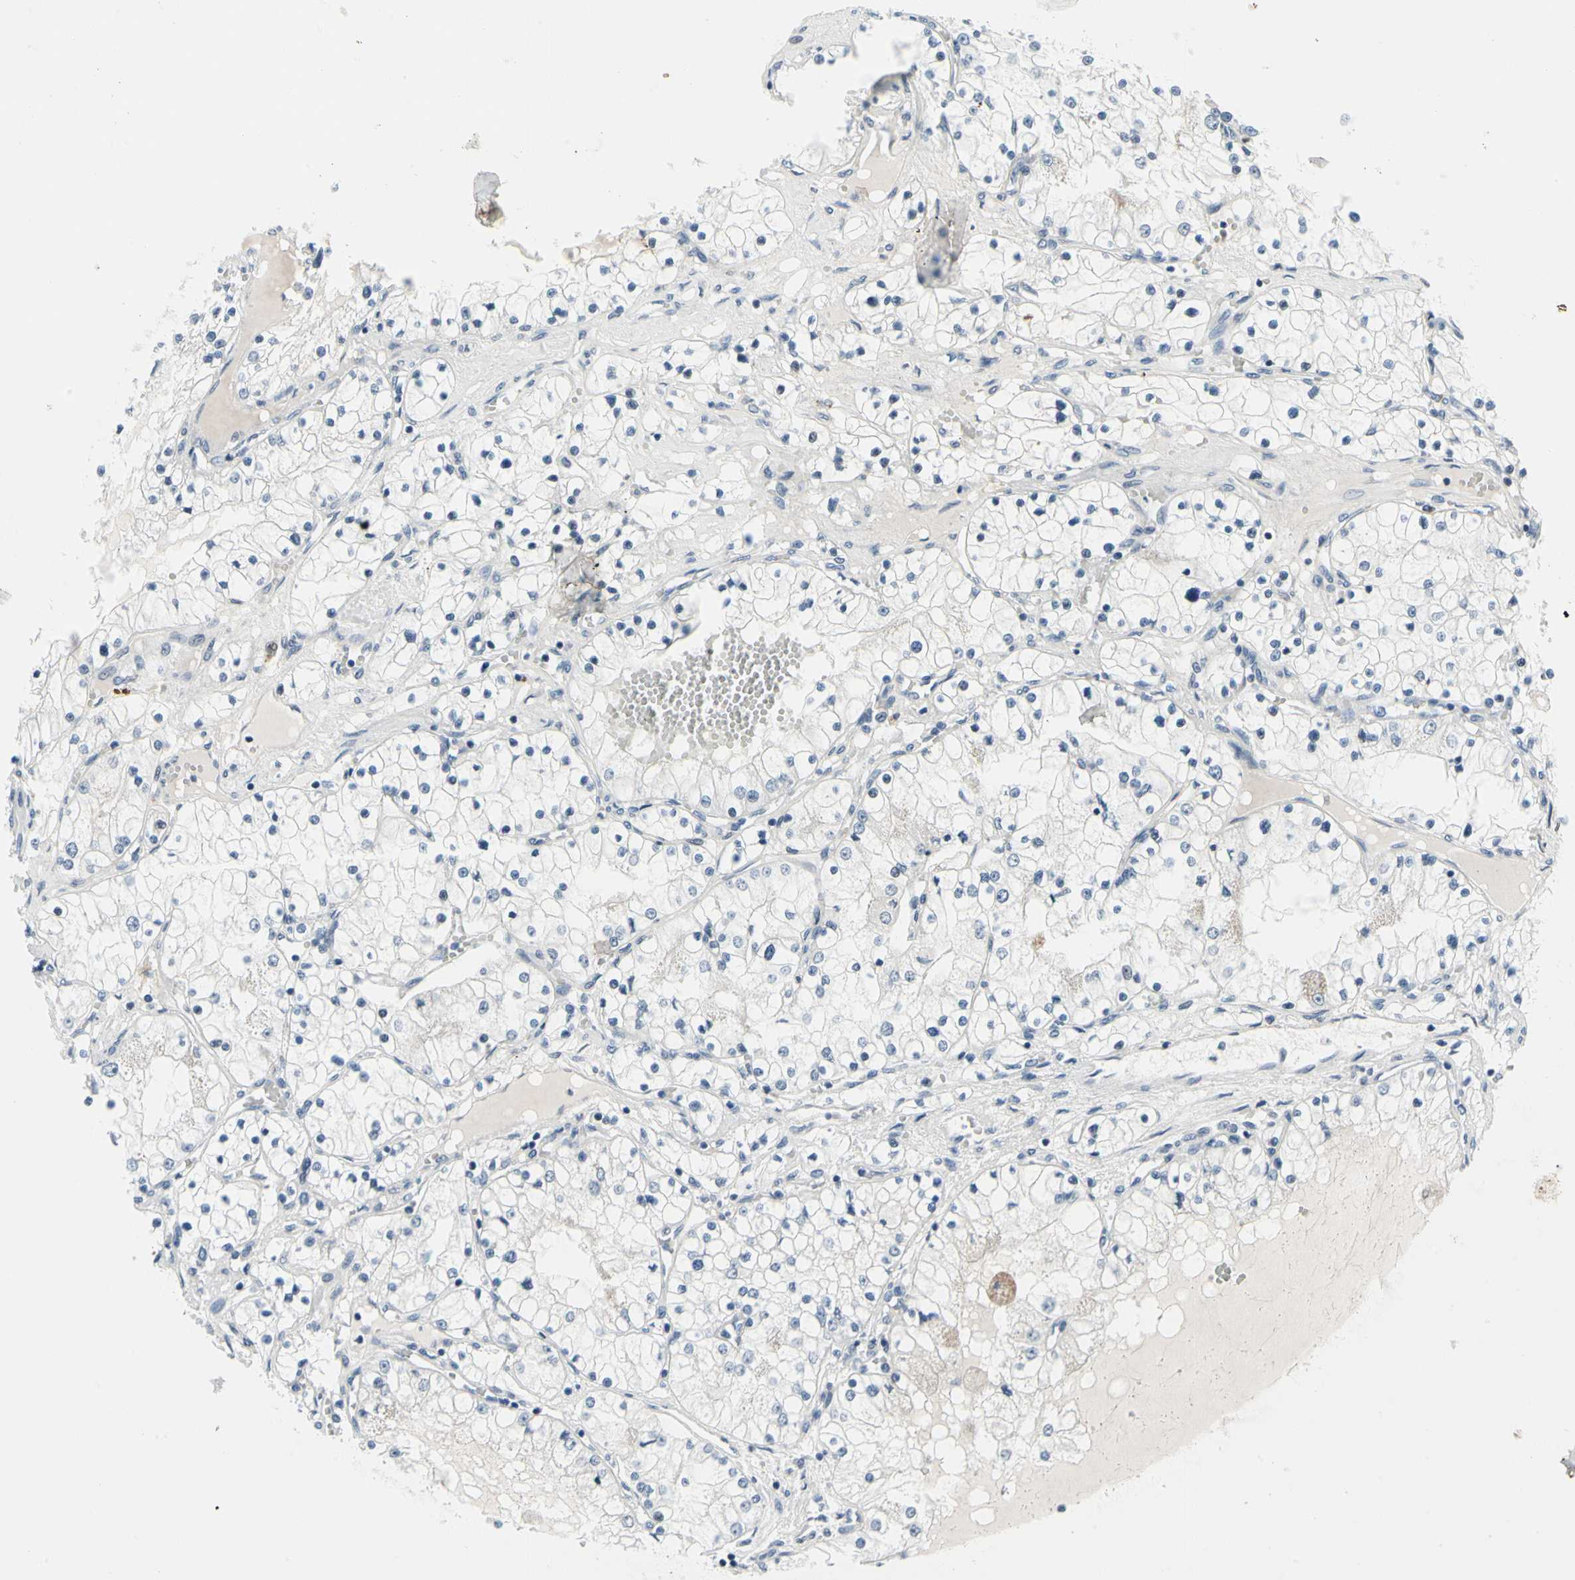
{"staining": {"intensity": "negative", "quantity": "none", "location": "none"}, "tissue": "renal cancer", "cell_type": "Tumor cells", "image_type": "cancer", "snomed": [{"axis": "morphology", "description": "Adenocarcinoma, NOS"}, {"axis": "topography", "description": "Kidney"}], "caption": "Renal cancer stained for a protein using IHC demonstrates no staining tumor cells.", "gene": "TXN", "patient": {"sex": "male", "age": 68}}